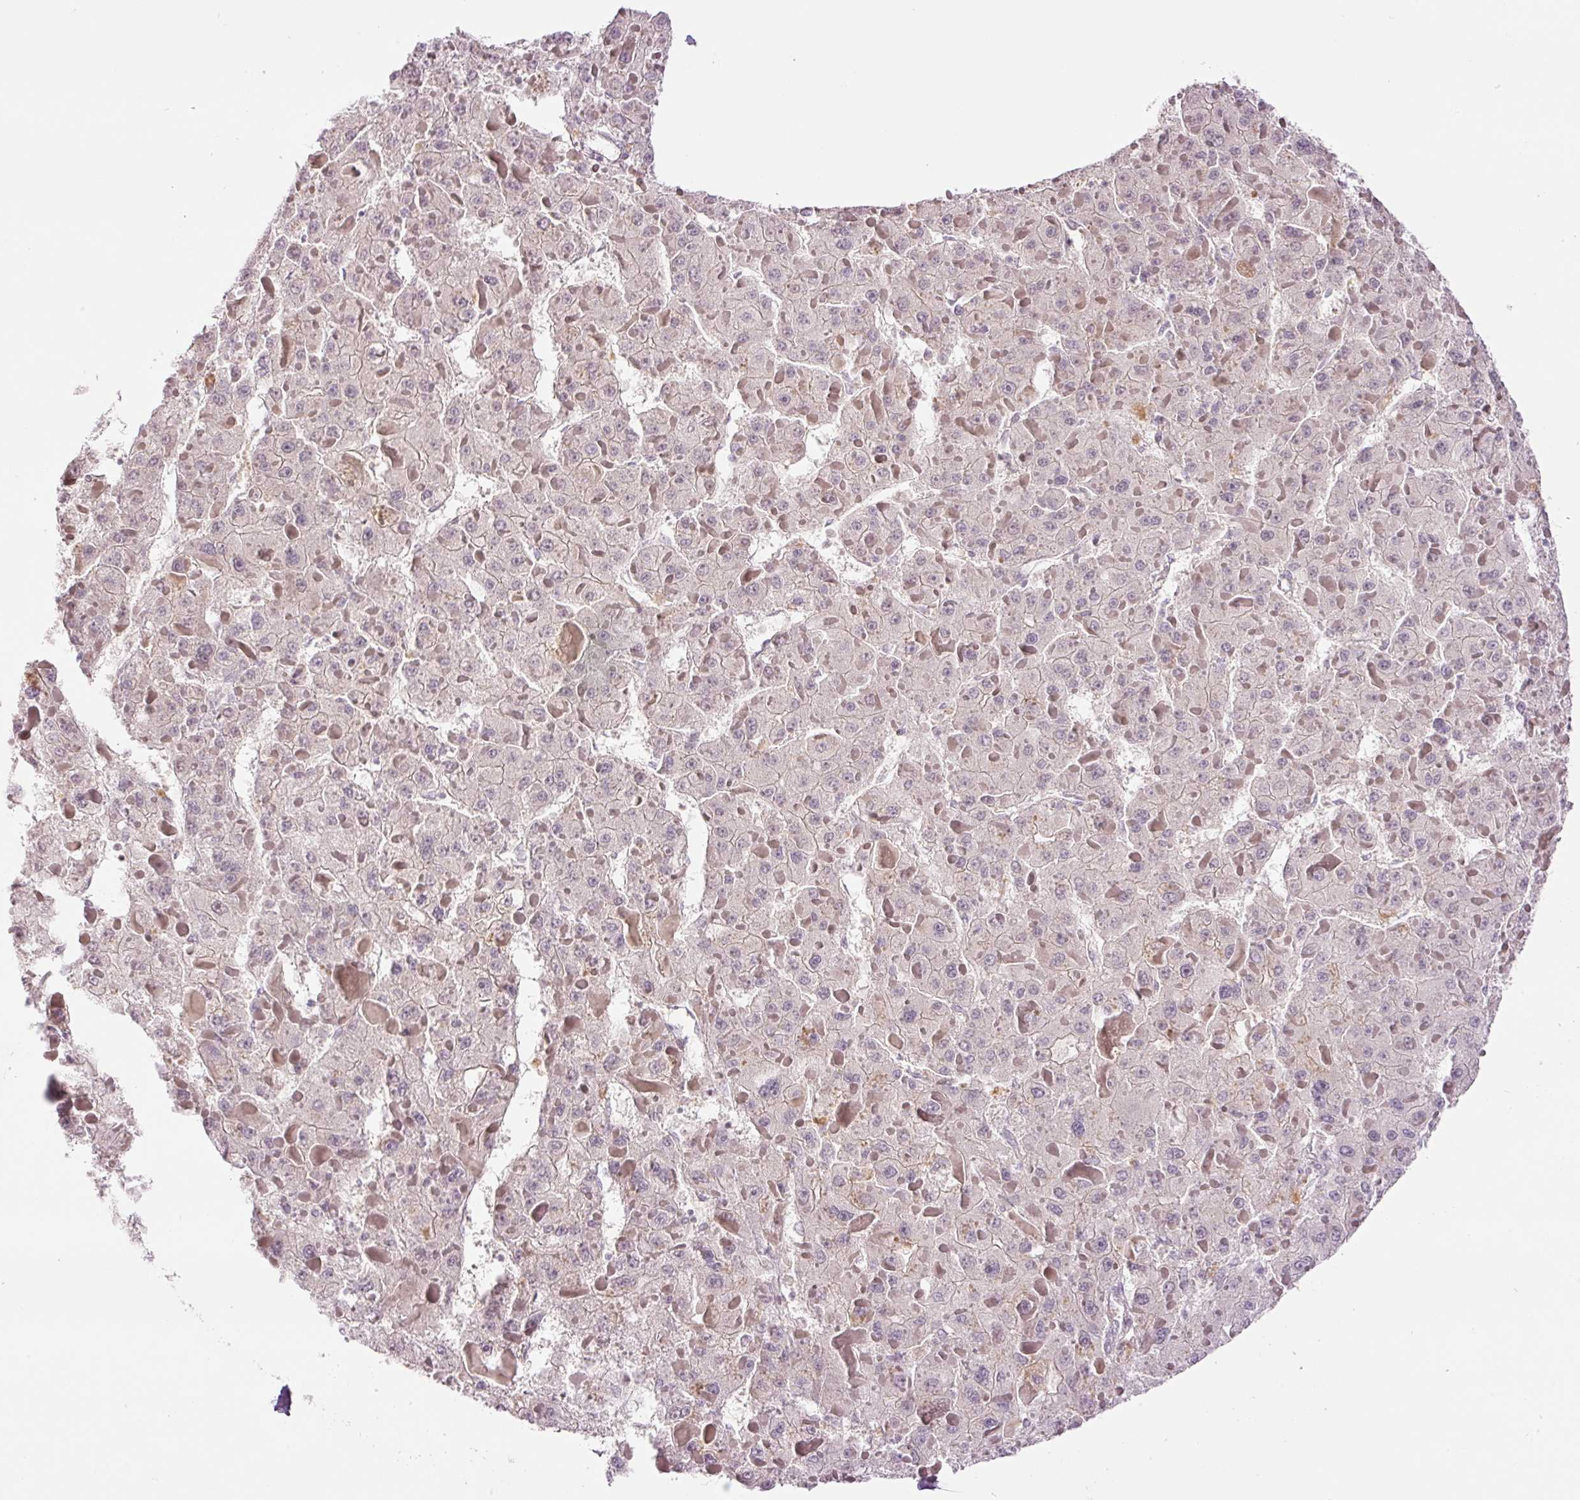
{"staining": {"intensity": "negative", "quantity": "none", "location": "none"}, "tissue": "liver cancer", "cell_type": "Tumor cells", "image_type": "cancer", "snomed": [{"axis": "morphology", "description": "Carcinoma, Hepatocellular, NOS"}, {"axis": "topography", "description": "Liver"}], "caption": "Protein analysis of liver cancer (hepatocellular carcinoma) displays no significant expression in tumor cells.", "gene": "LY6G6D", "patient": {"sex": "female", "age": 73}}